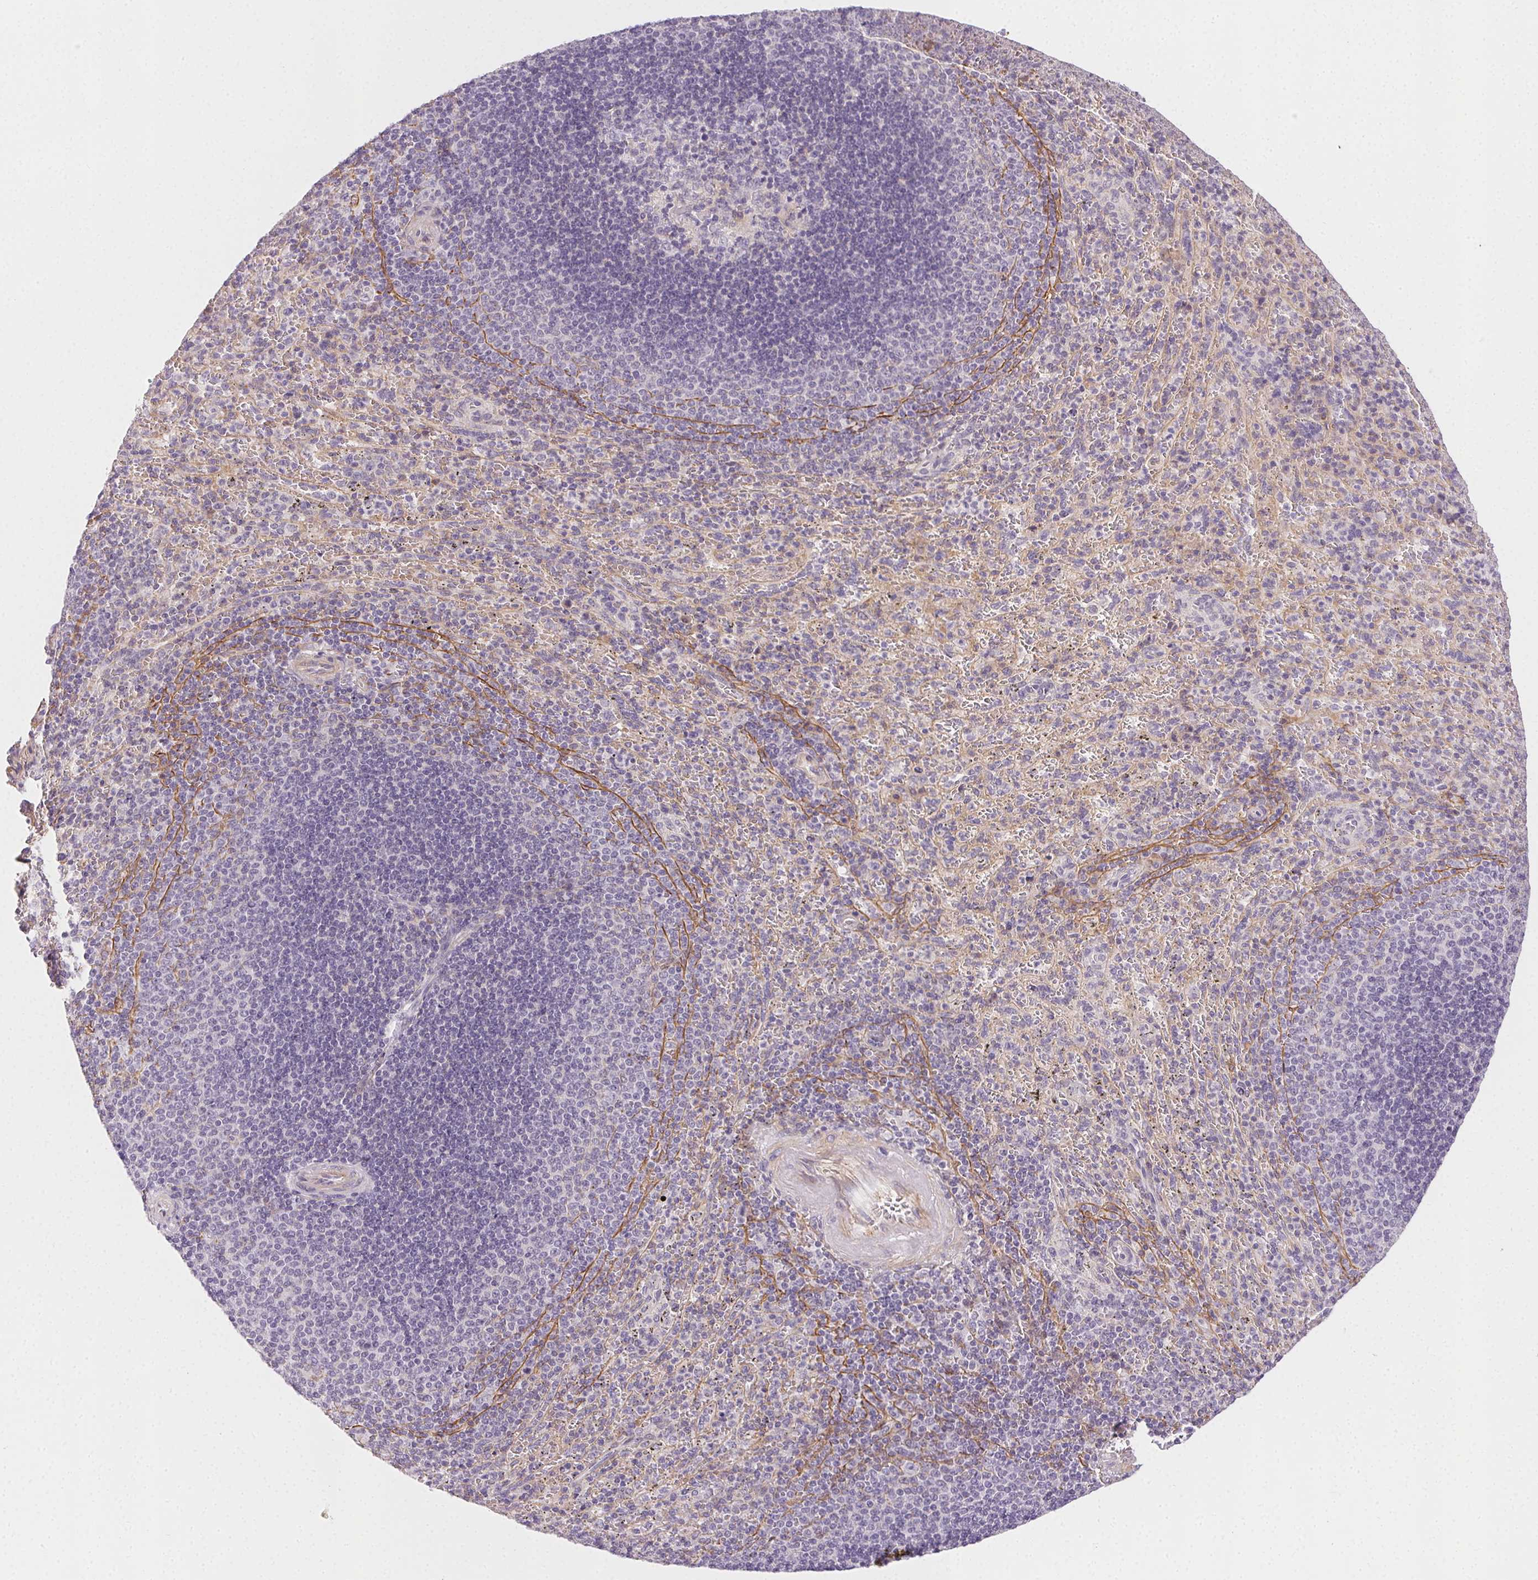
{"staining": {"intensity": "negative", "quantity": "none", "location": "none"}, "tissue": "spleen", "cell_type": "Cells in red pulp", "image_type": "normal", "snomed": [{"axis": "morphology", "description": "Normal tissue, NOS"}, {"axis": "topography", "description": "Spleen"}], "caption": "Benign spleen was stained to show a protein in brown. There is no significant positivity in cells in red pulp. (DAB IHC visualized using brightfield microscopy, high magnification).", "gene": "CSN1S1", "patient": {"sex": "male", "age": 57}}